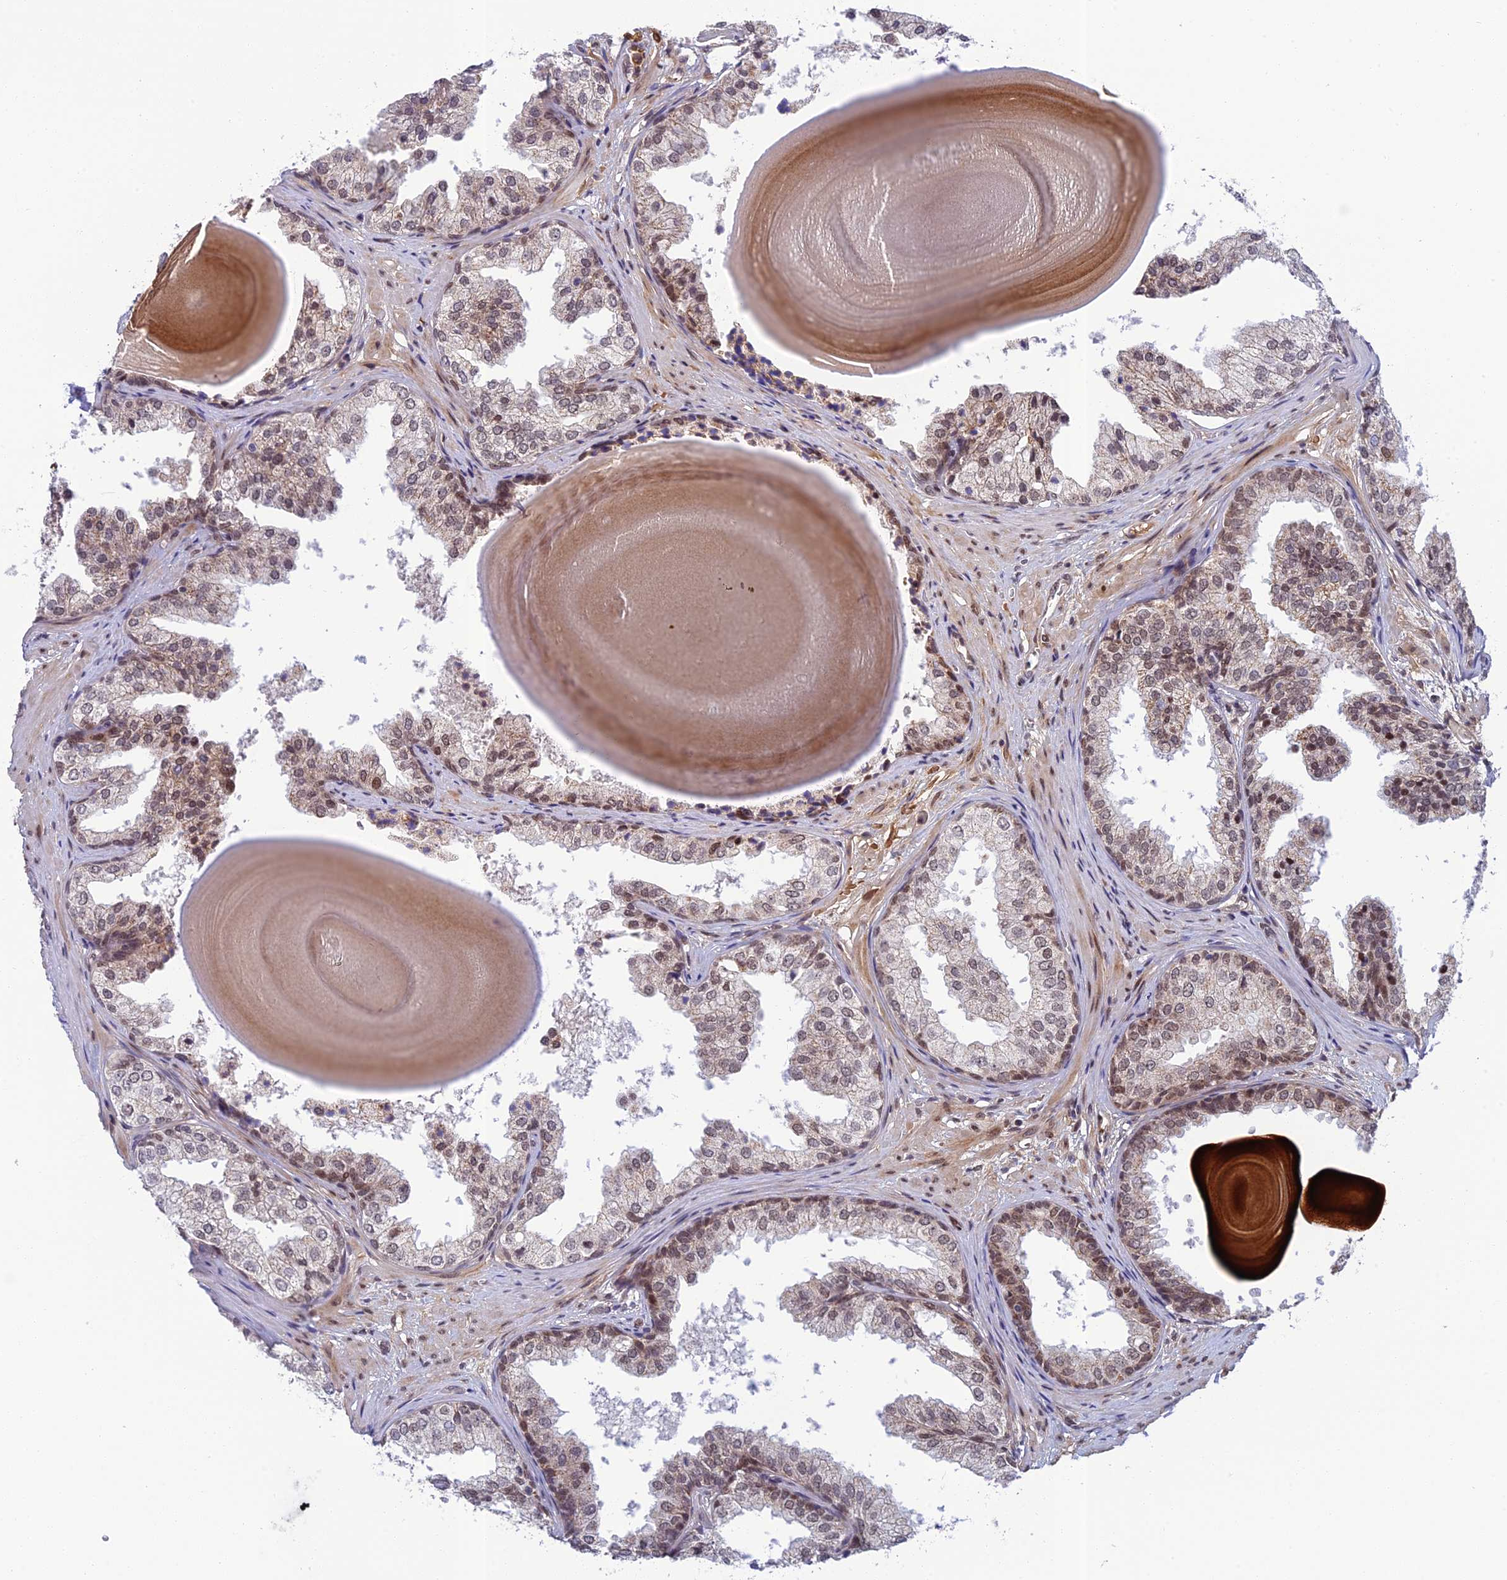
{"staining": {"intensity": "moderate", "quantity": "25%-75%", "location": "nuclear"}, "tissue": "prostate", "cell_type": "Glandular cells", "image_type": "normal", "snomed": [{"axis": "morphology", "description": "Normal tissue, NOS"}, {"axis": "topography", "description": "Prostate"}], "caption": "DAB (3,3'-diaminobenzidine) immunohistochemical staining of unremarkable prostate demonstrates moderate nuclear protein expression in approximately 25%-75% of glandular cells. Immunohistochemistry (ihc) stains the protein in brown and the nuclei are stained blue.", "gene": "REXO1", "patient": {"sex": "male", "age": 48}}